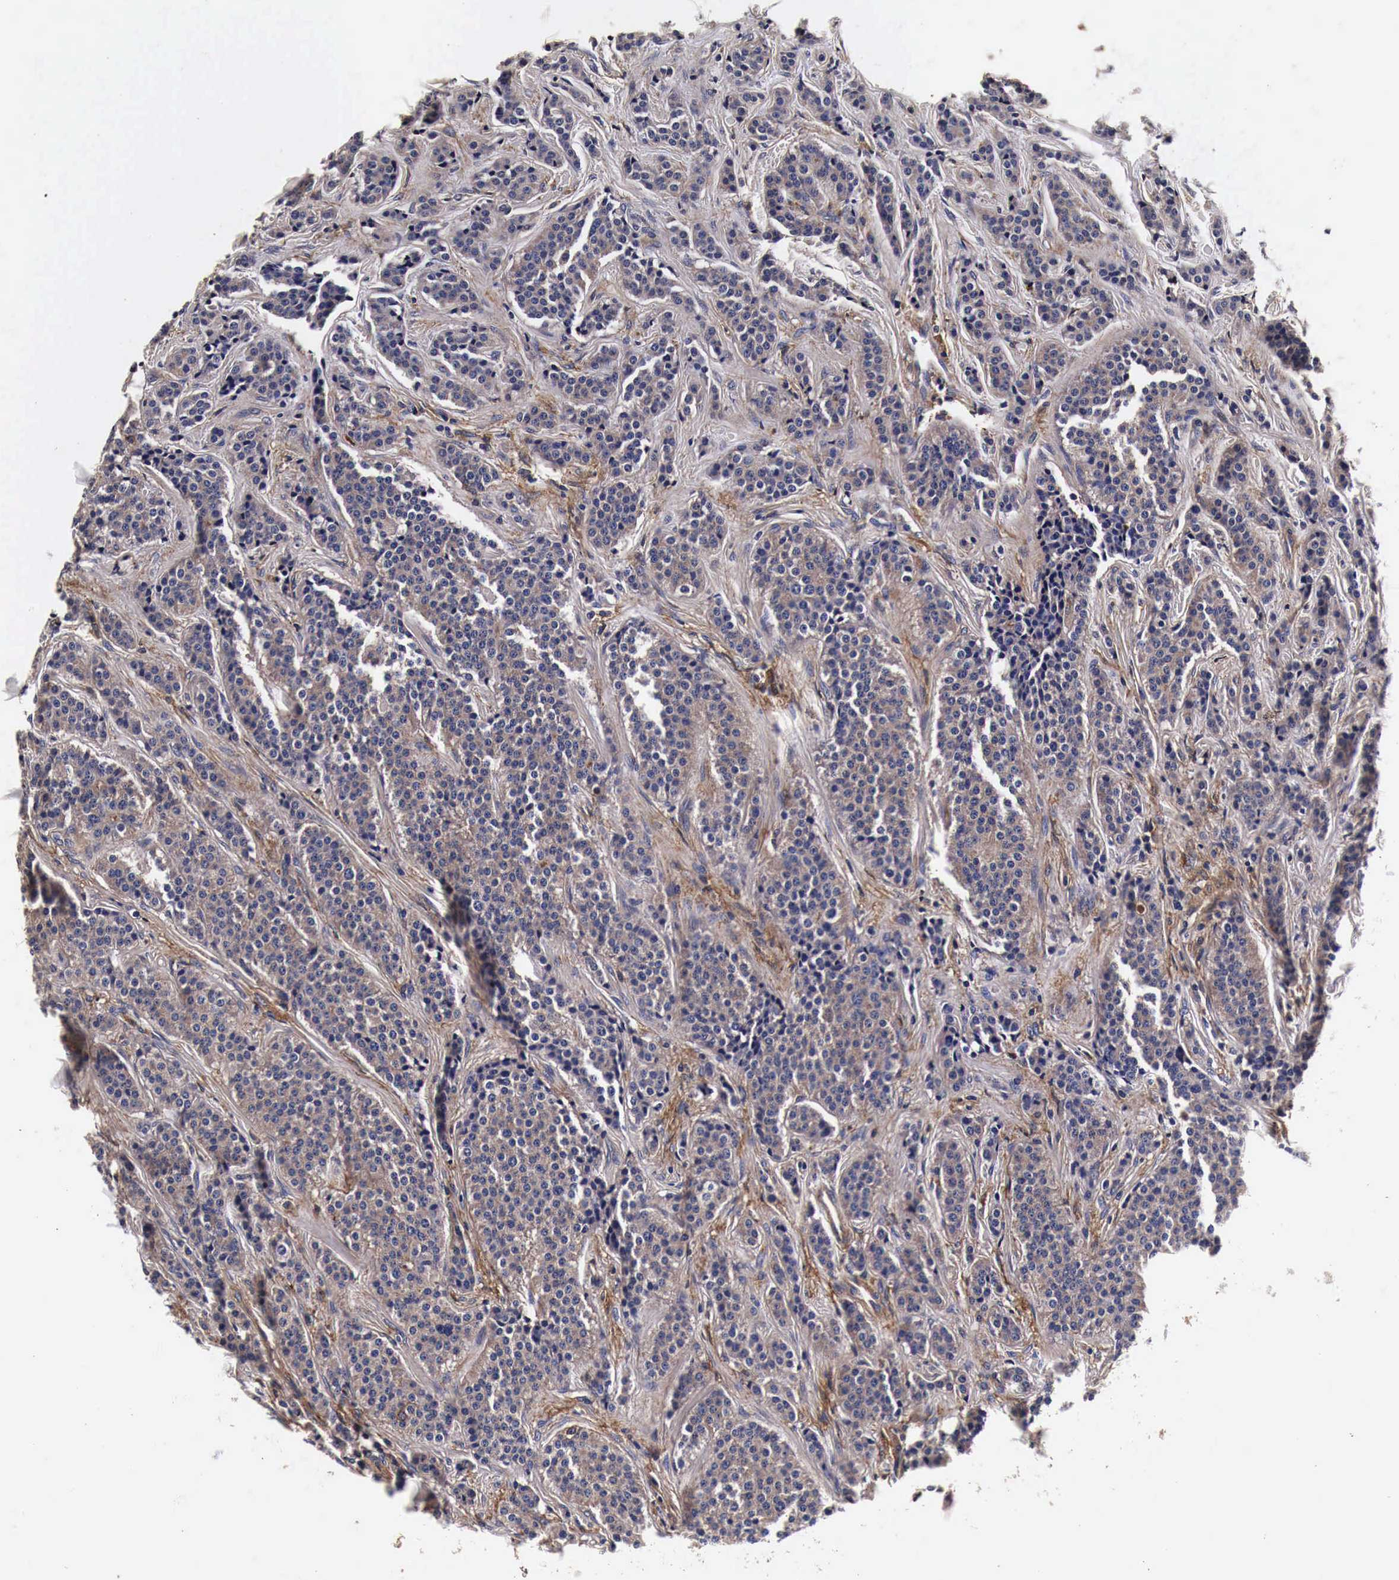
{"staining": {"intensity": "weak", "quantity": ">75%", "location": "cytoplasmic/membranous"}, "tissue": "carcinoid", "cell_type": "Tumor cells", "image_type": "cancer", "snomed": [{"axis": "morphology", "description": "Carcinoid, malignant, NOS"}, {"axis": "topography", "description": "Small intestine"}], "caption": "Protein staining of carcinoid tissue demonstrates weak cytoplasmic/membranous staining in approximately >75% of tumor cells. (DAB IHC with brightfield microscopy, high magnification).", "gene": "RP2", "patient": {"sex": "male", "age": 63}}